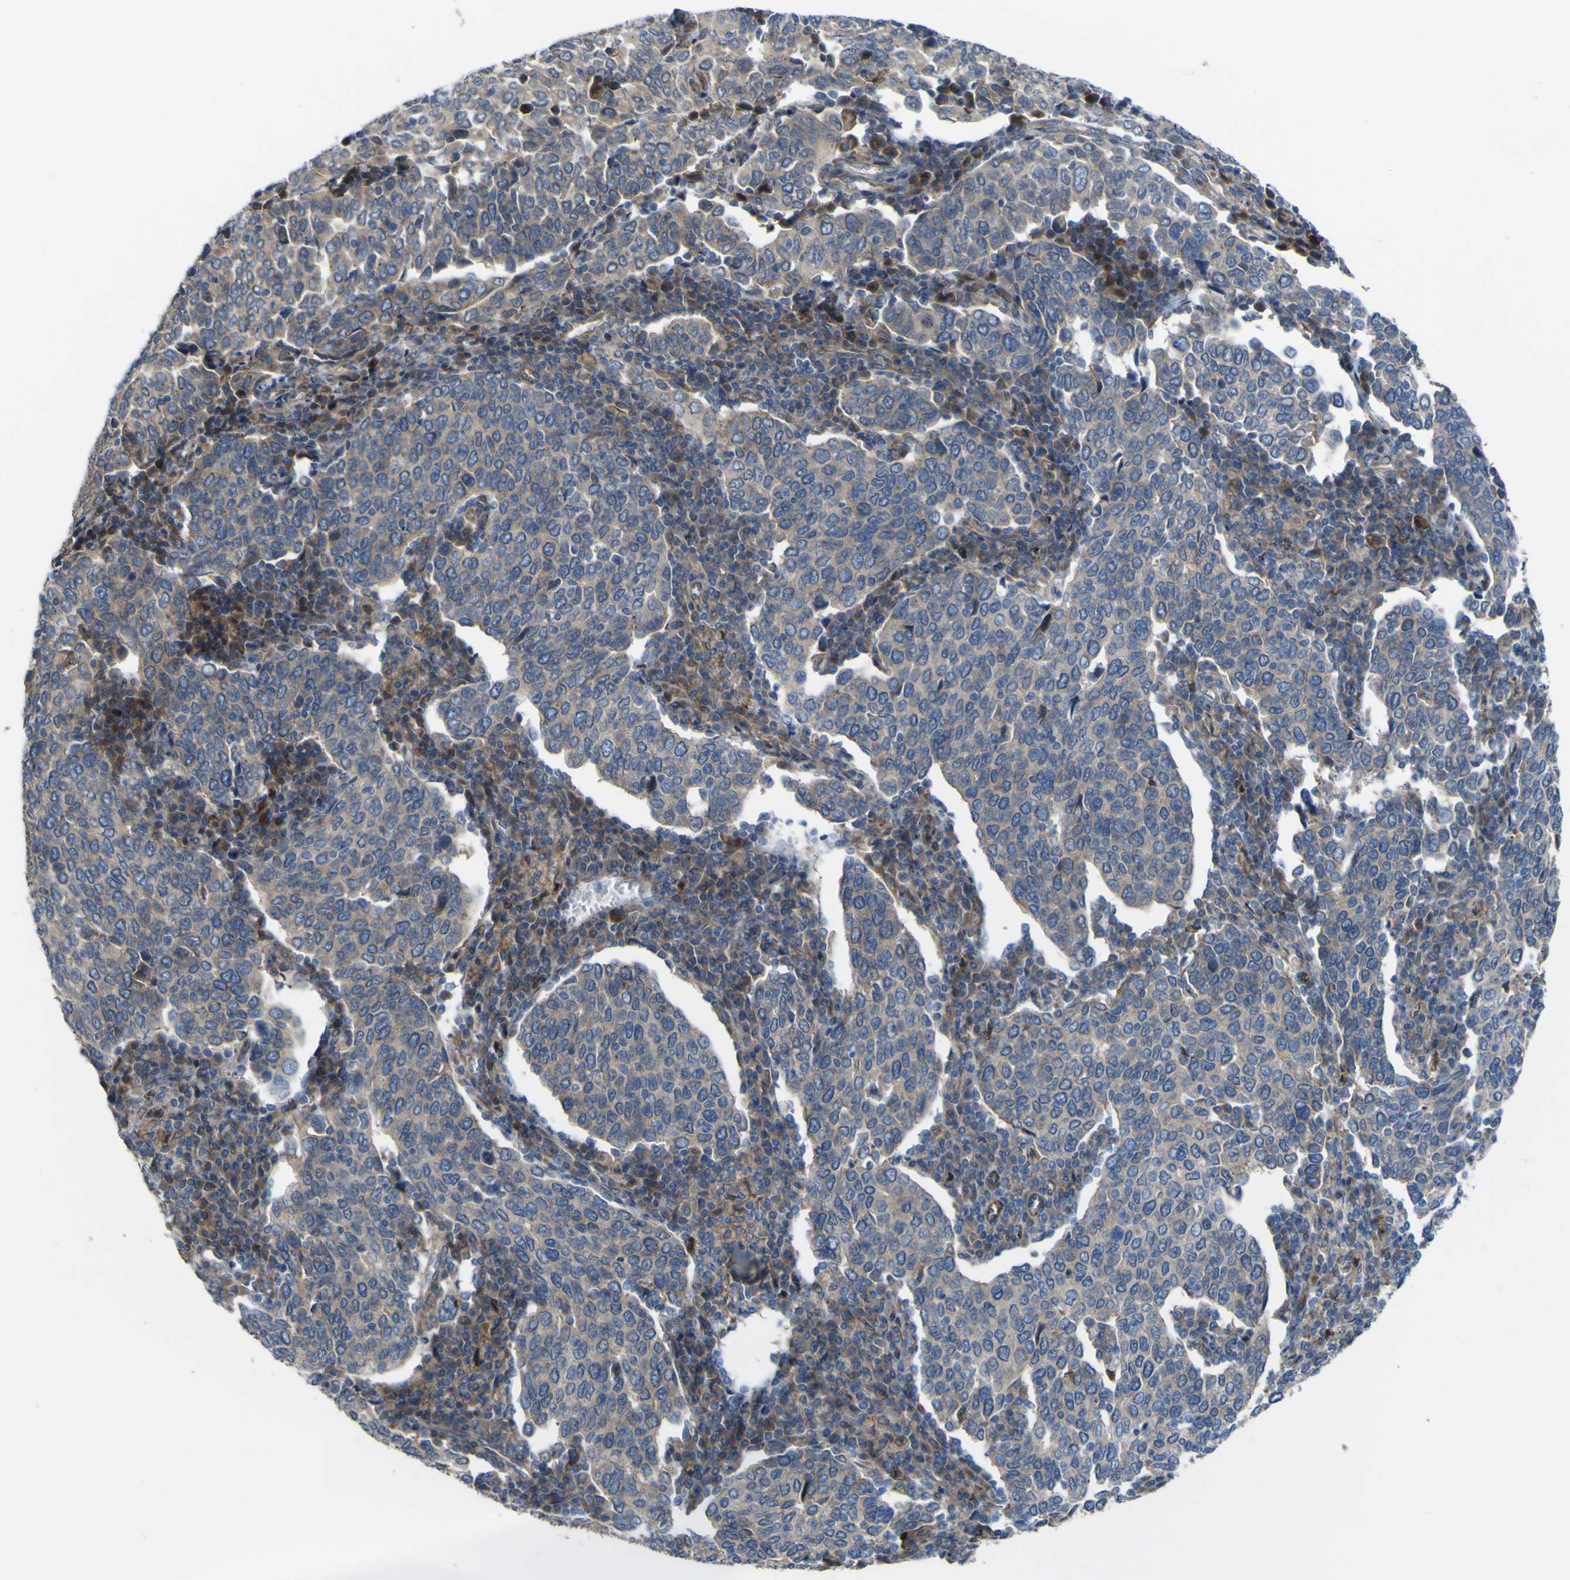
{"staining": {"intensity": "weak", "quantity": "<25%", "location": "cytoplasmic/membranous"}, "tissue": "cervical cancer", "cell_type": "Tumor cells", "image_type": "cancer", "snomed": [{"axis": "morphology", "description": "Squamous cell carcinoma, NOS"}, {"axis": "topography", "description": "Cervix"}], "caption": "The image displays no significant expression in tumor cells of squamous cell carcinoma (cervical). Nuclei are stained in blue.", "gene": "FBXO30", "patient": {"sex": "female", "age": 40}}